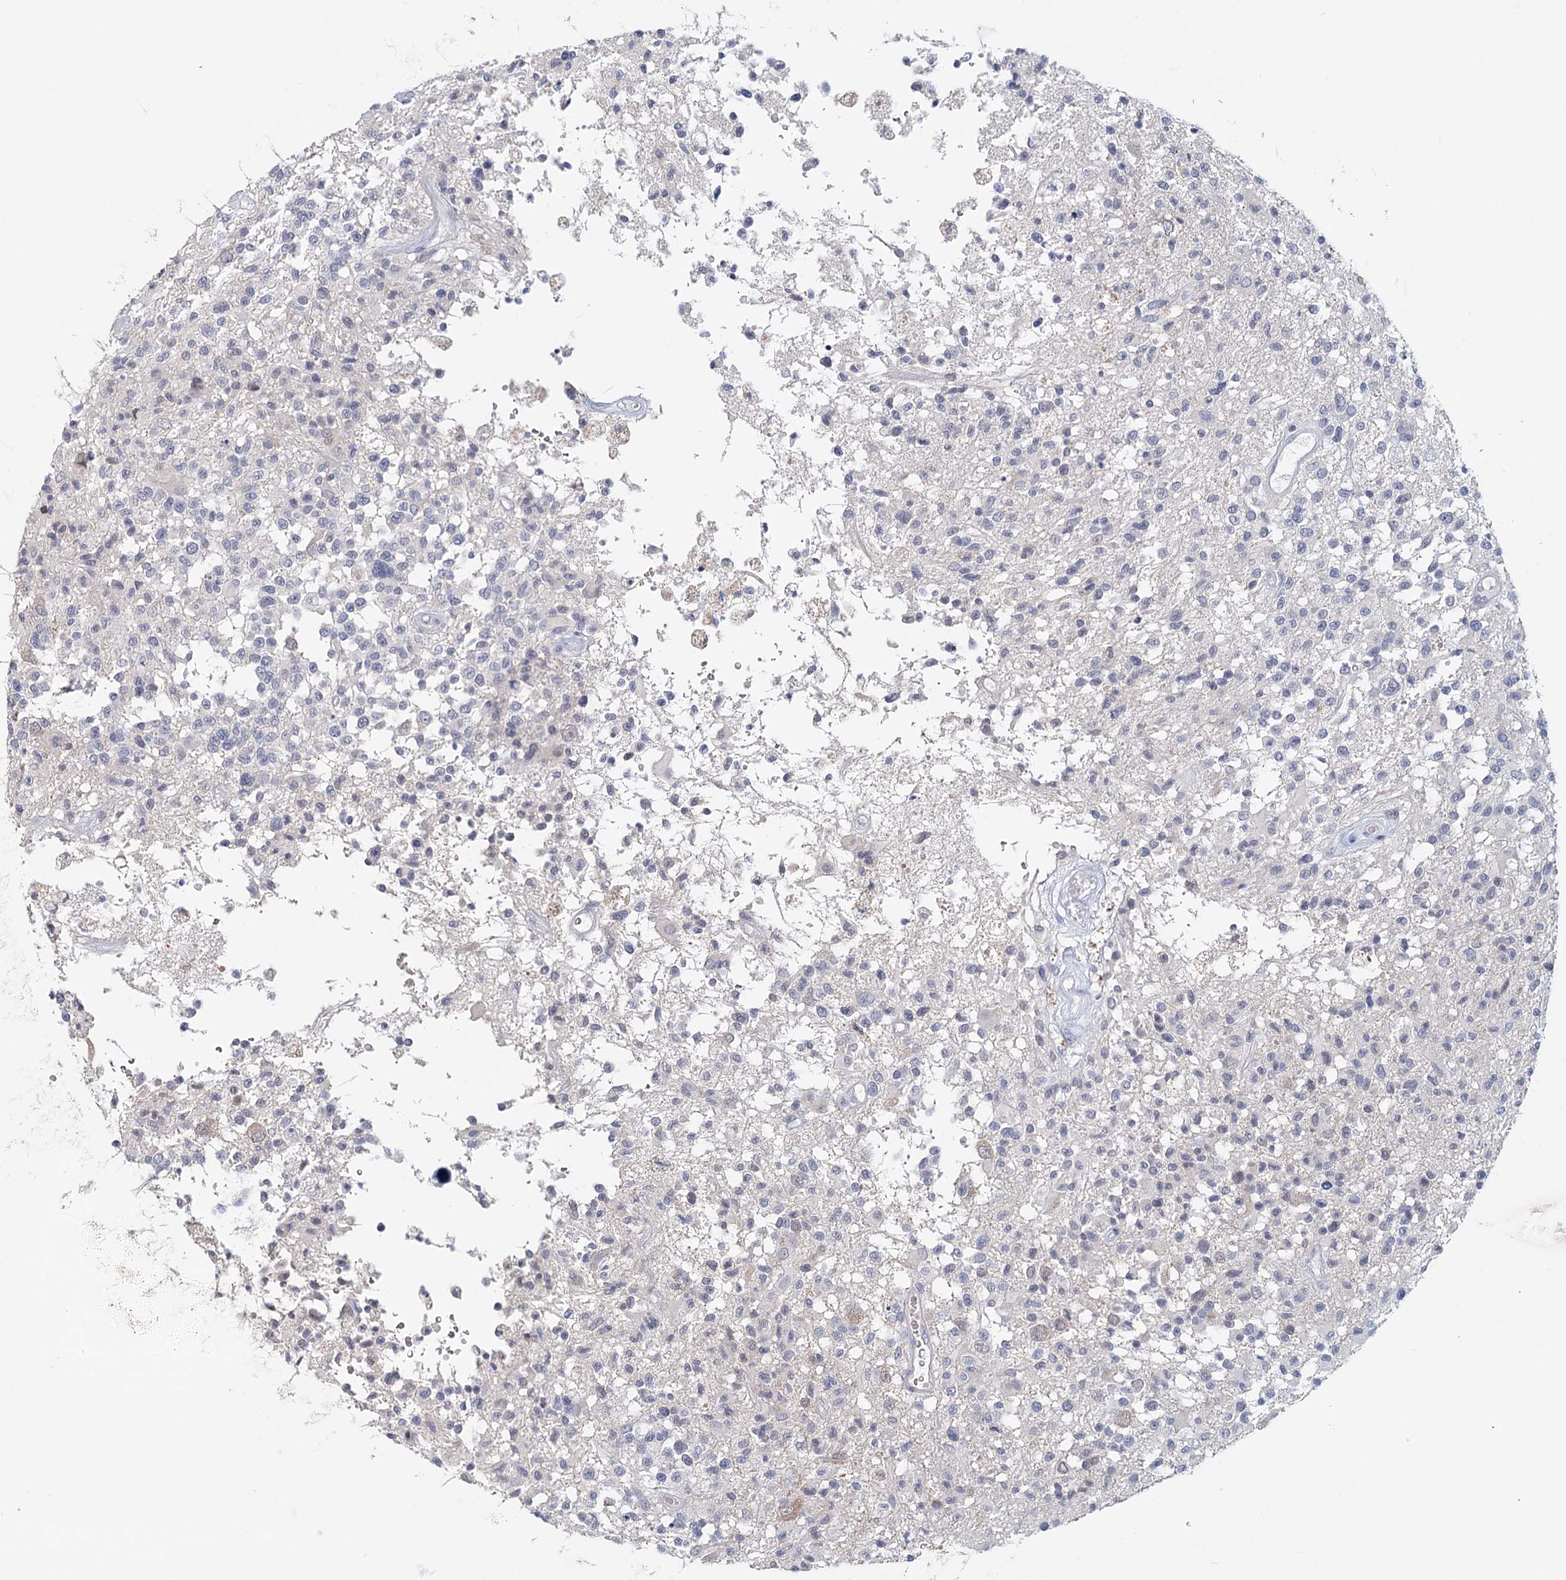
{"staining": {"intensity": "negative", "quantity": "none", "location": "none"}, "tissue": "glioma", "cell_type": "Tumor cells", "image_type": "cancer", "snomed": [{"axis": "morphology", "description": "Glioma, malignant, High grade"}, {"axis": "morphology", "description": "Glioblastoma, NOS"}, {"axis": "topography", "description": "Brain"}], "caption": "Glioma was stained to show a protein in brown. There is no significant positivity in tumor cells.", "gene": "HSPA4L", "patient": {"sex": "male", "age": 60}}